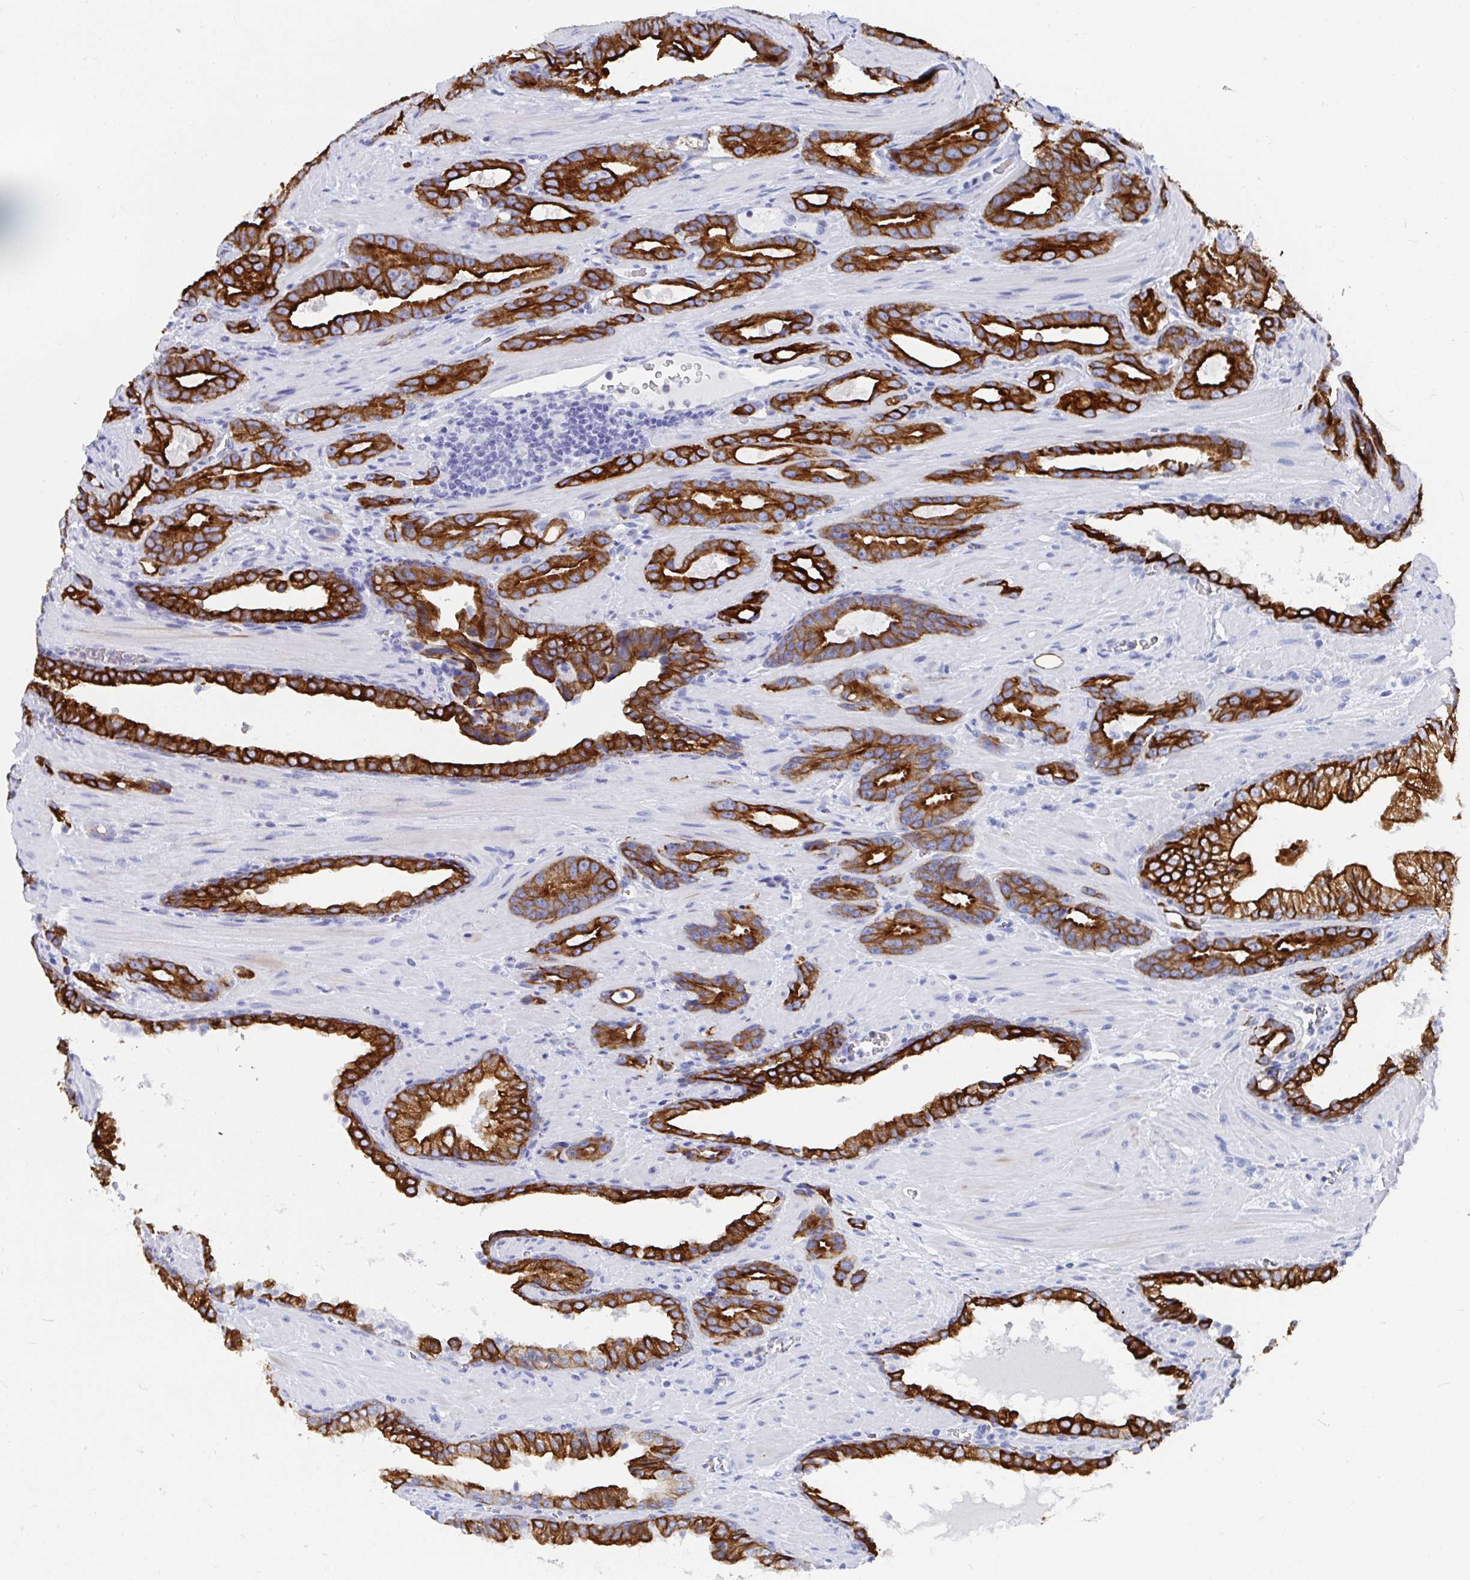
{"staining": {"intensity": "strong", "quantity": ">75%", "location": "cytoplasmic/membranous"}, "tissue": "prostate cancer", "cell_type": "Tumor cells", "image_type": "cancer", "snomed": [{"axis": "morphology", "description": "Adenocarcinoma, High grade"}, {"axis": "topography", "description": "Prostate"}], "caption": "Protein analysis of prostate cancer tissue shows strong cytoplasmic/membranous expression in about >75% of tumor cells.", "gene": "CLDN8", "patient": {"sex": "male", "age": 65}}